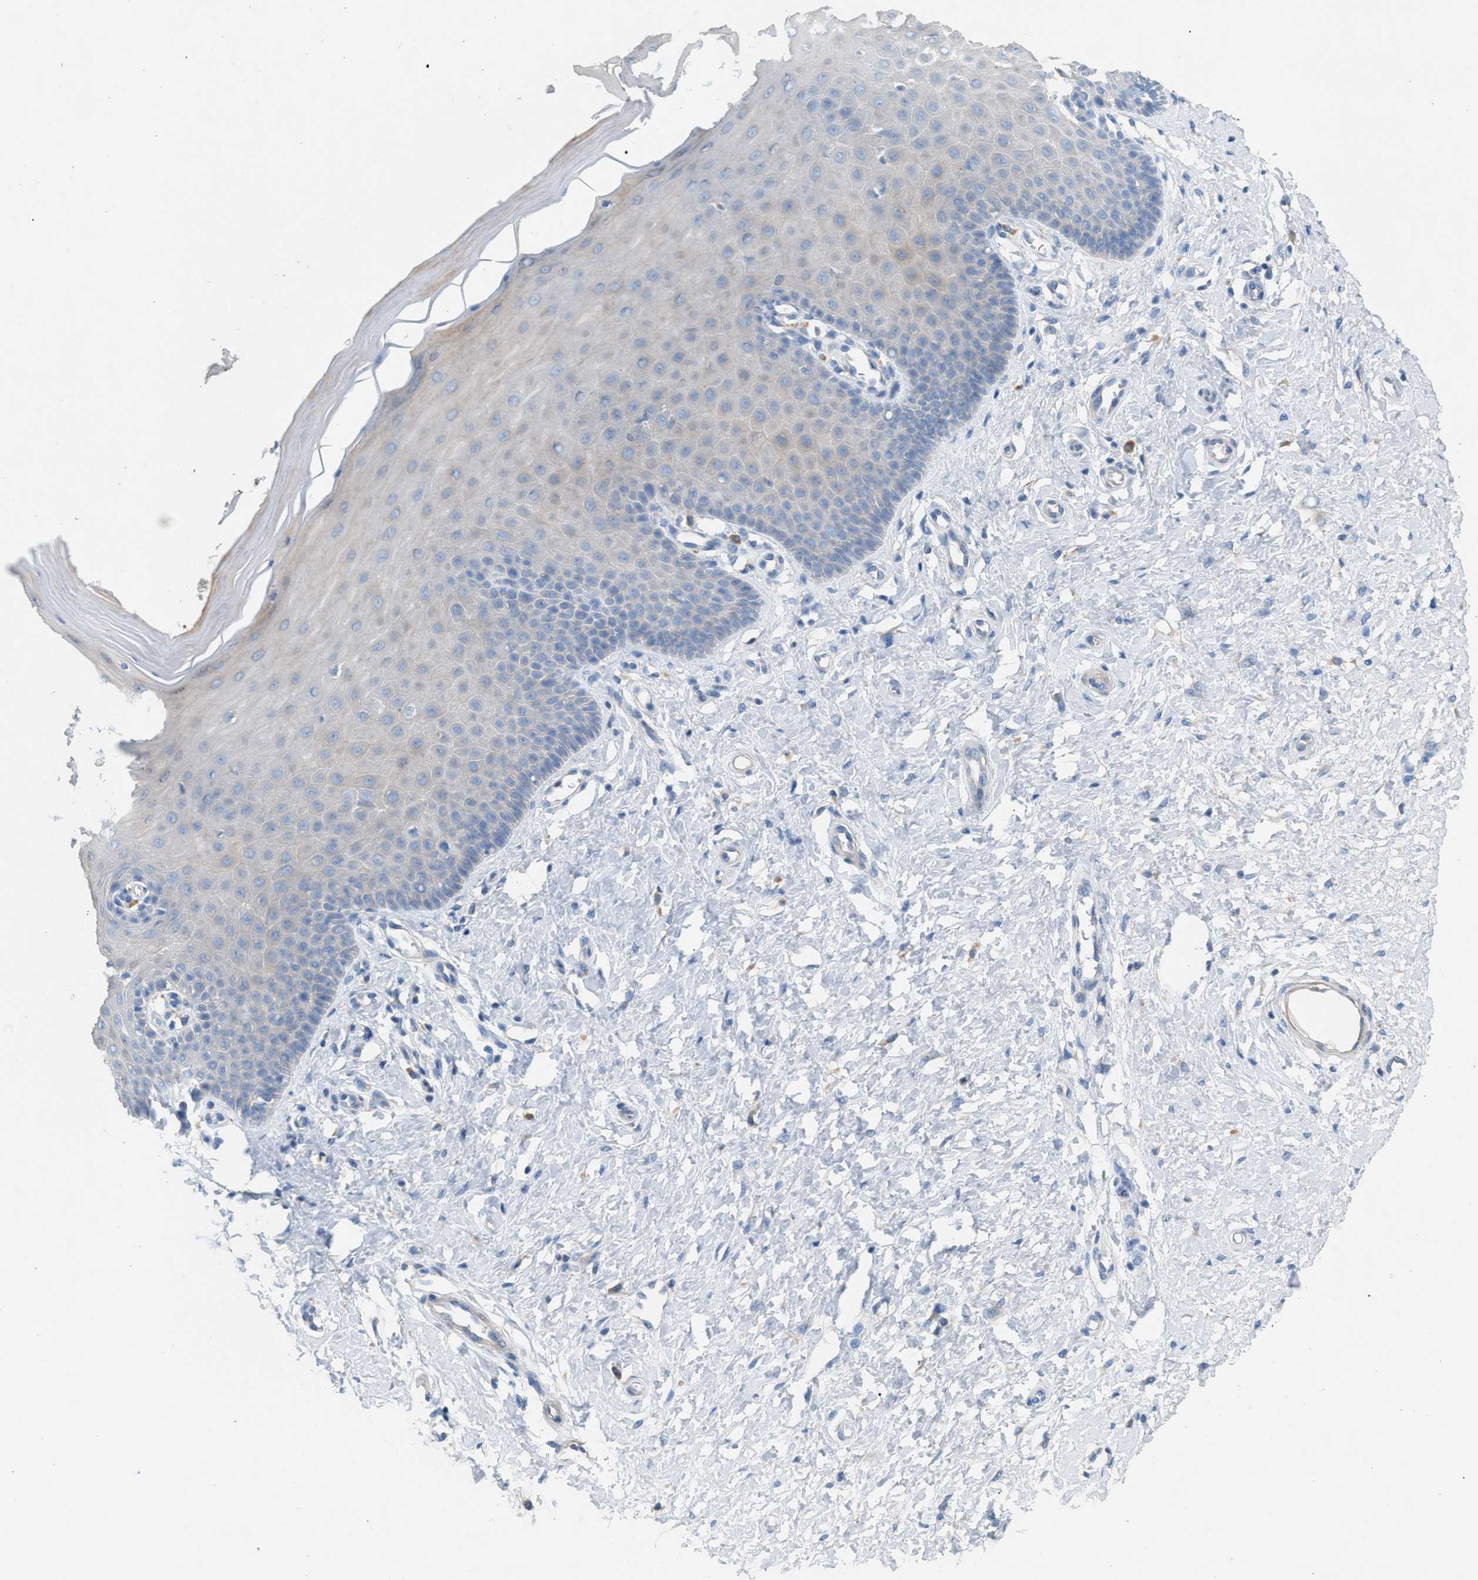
{"staining": {"intensity": "negative", "quantity": "none", "location": "none"}, "tissue": "cervix", "cell_type": "Squamous epithelial cells", "image_type": "normal", "snomed": [{"axis": "morphology", "description": "Normal tissue, NOS"}, {"axis": "topography", "description": "Cervix"}], "caption": "Photomicrograph shows no protein expression in squamous epithelial cells of unremarkable cervix.", "gene": "AOAH", "patient": {"sex": "female", "age": 55}}